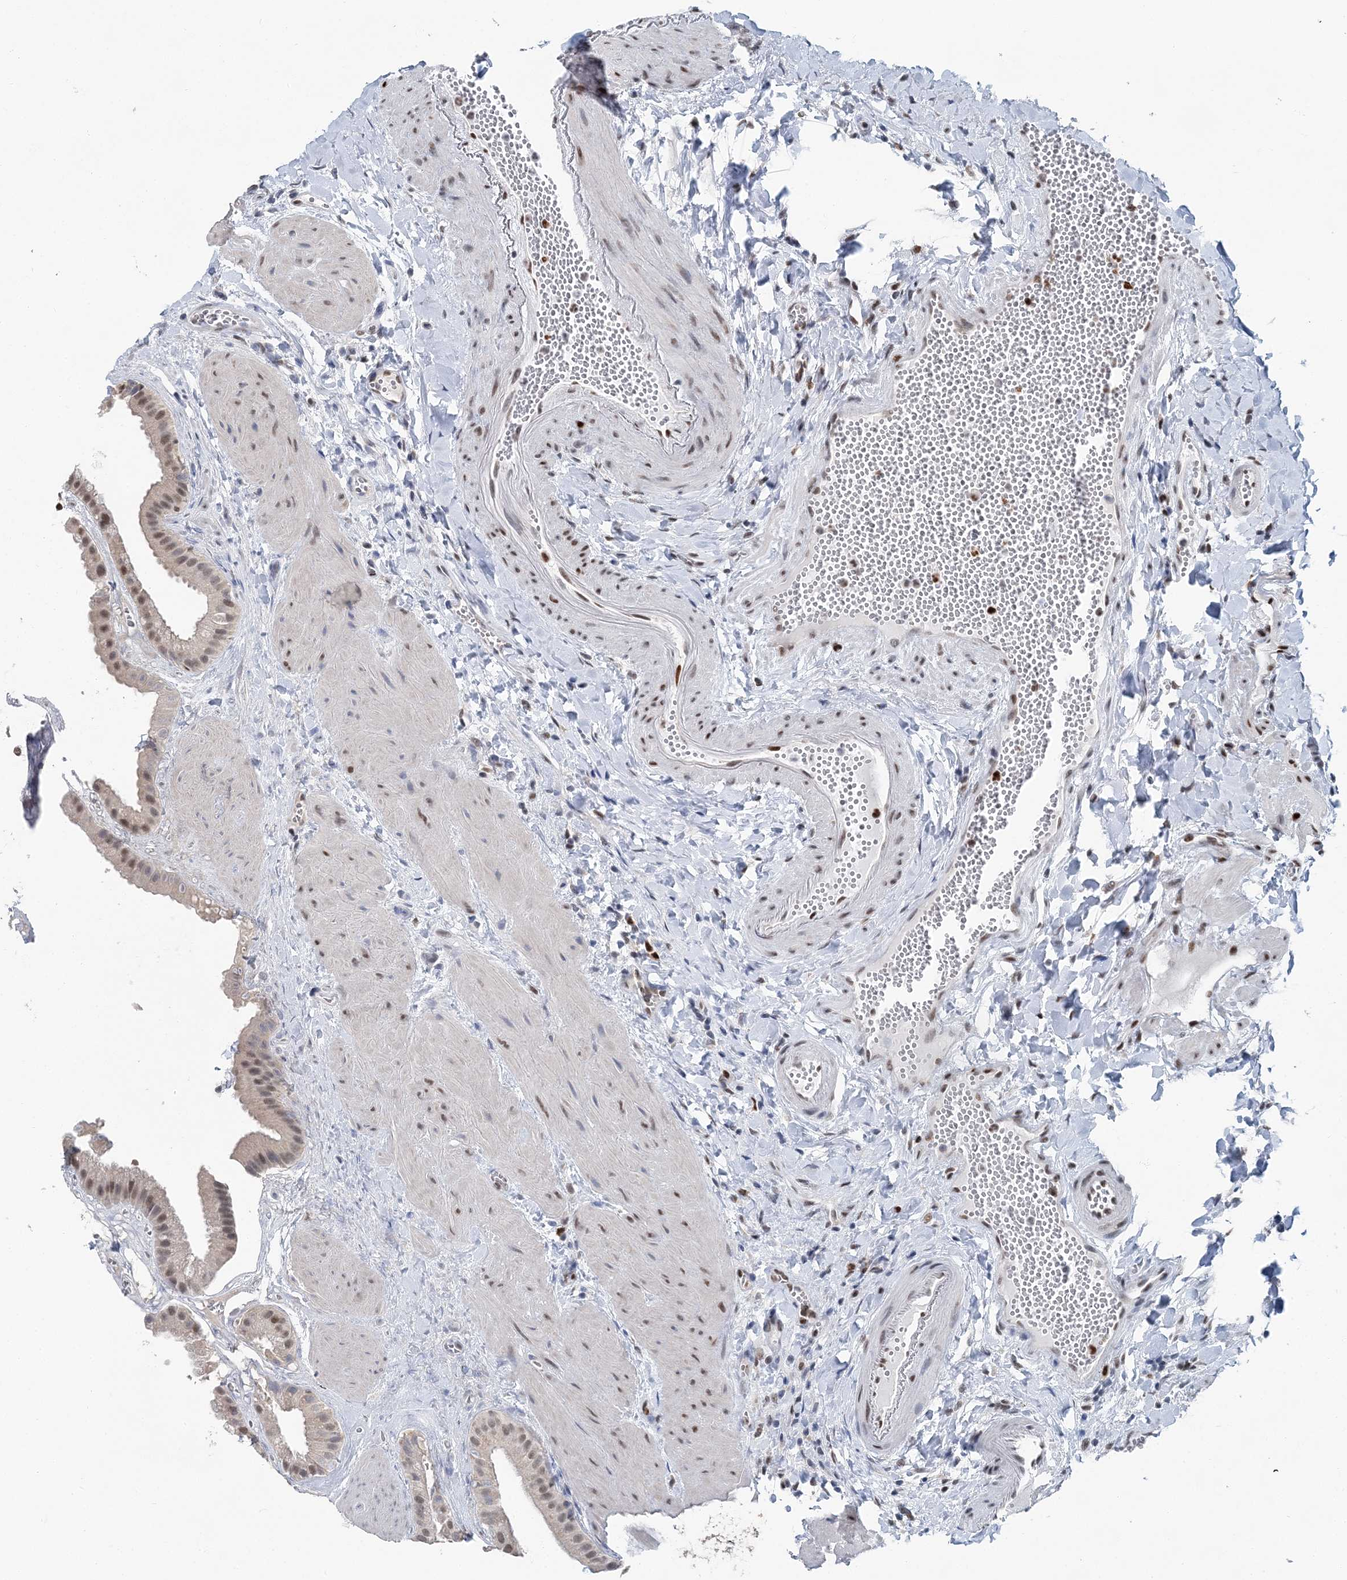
{"staining": {"intensity": "moderate", "quantity": ">75%", "location": "nuclear"}, "tissue": "gallbladder", "cell_type": "Glandular cells", "image_type": "normal", "snomed": [{"axis": "morphology", "description": "Normal tissue, NOS"}, {"axis": "topography", "description": "Gallbladder"}], "caption": "Brown immunohistochemical staining in unremarkable human gallbladder exhibits moderate nuclear staining in approximately >75% of glandular cells. (IHC, brightfield microscopy, high magnification).", "gene": "HAT1", "patient": {"sex": "male", "age": 55}}